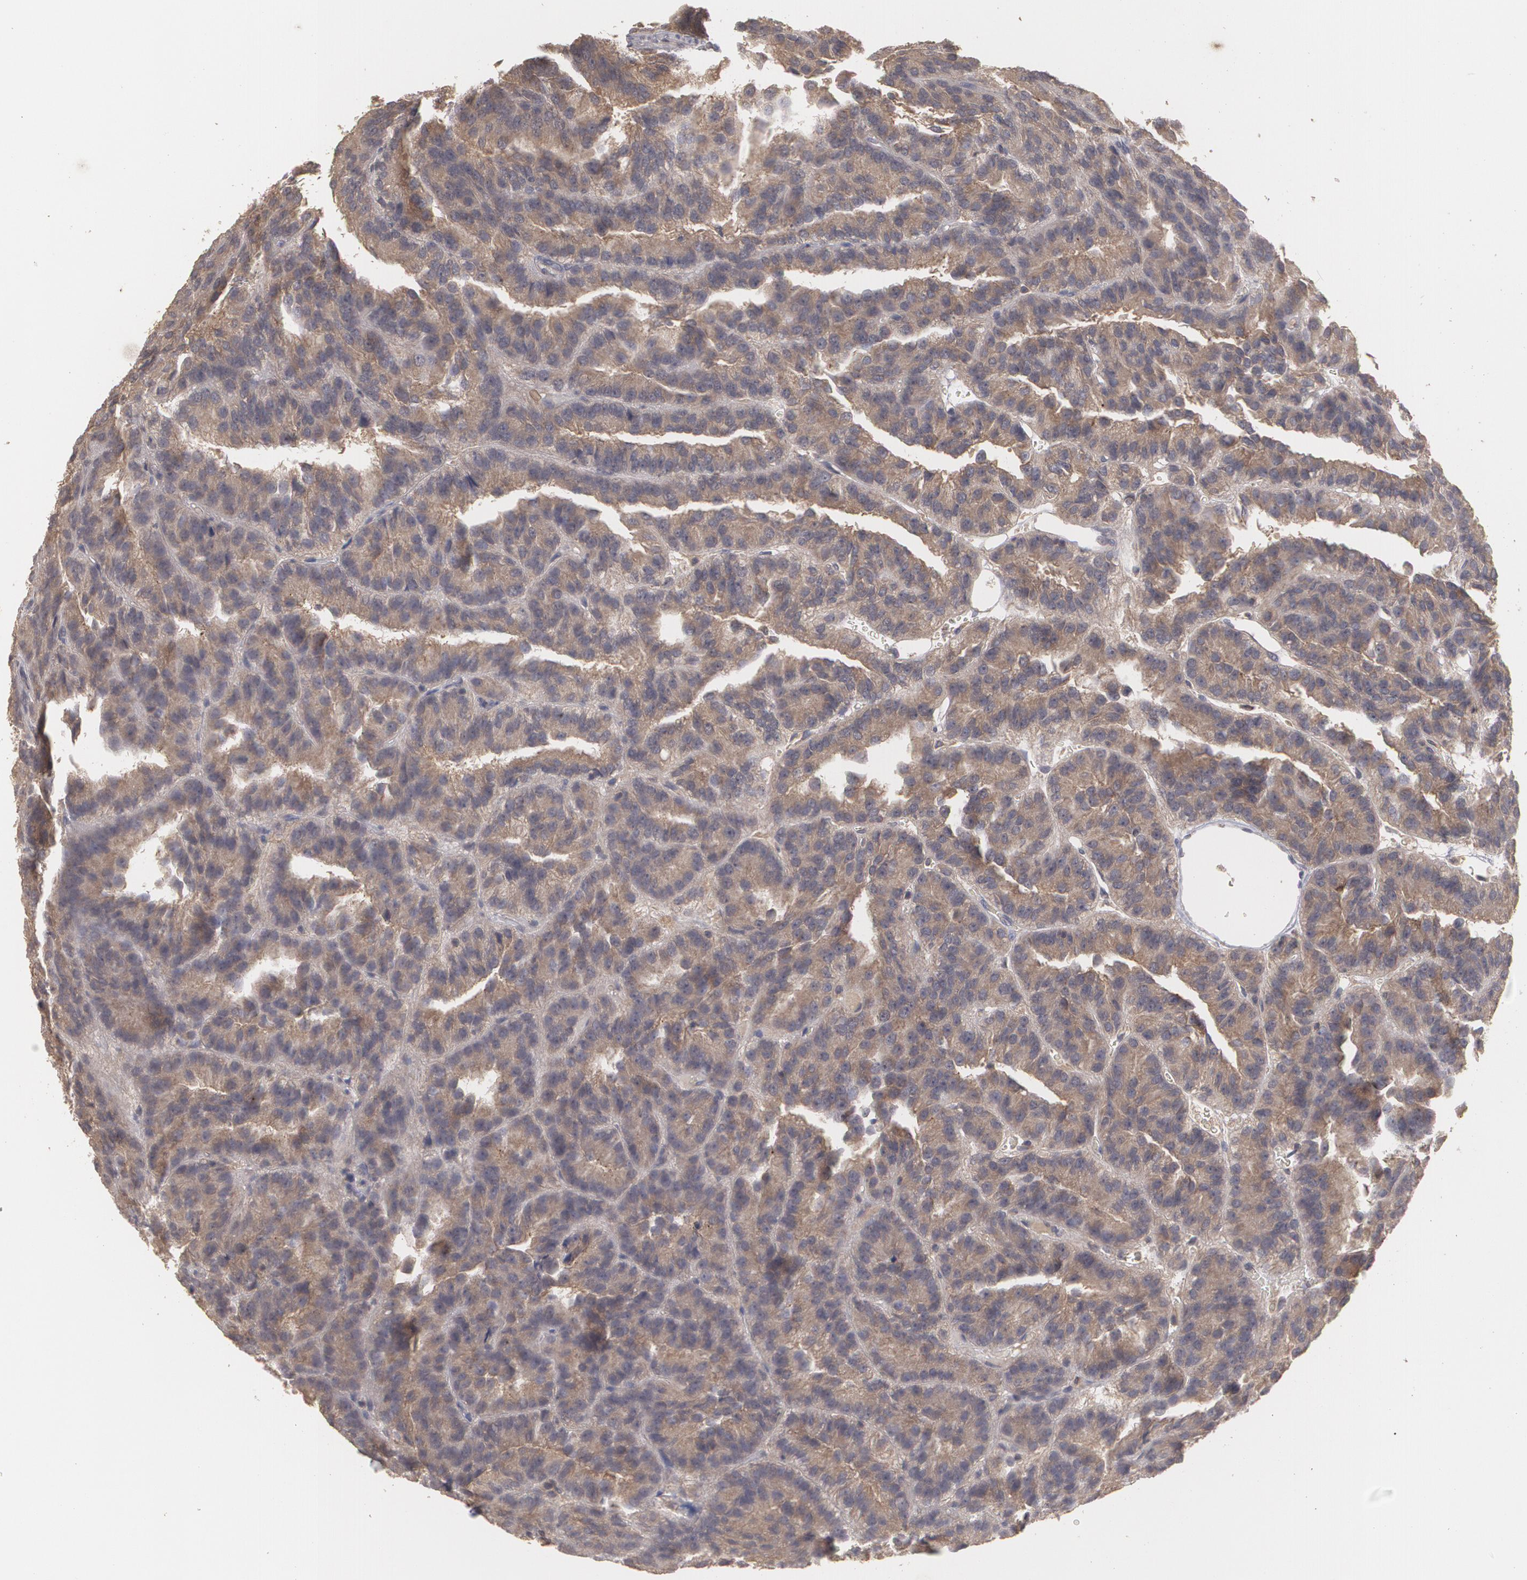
{"staining": {"intensity": "strong", "quantity": ">75%", "location": "cytoplasmic/membranous"}, "tissue": "renal cancer", "cell_type": "Tumor cells", "image_type": "cancer", "snomed": [{"axis": "morphology", "description": "Adenocarcinoma, NOS"}, {"axis": "topography", "description": "Kidney"}], "caption": "Human renal cancer (adenocarcinoma) stained with a brown dye demonstrates strong cytoplasmic/membranous positive staining in about >75% of tumor cells.", "gene": "ARF6", "patient": {"sex": "male", "age": 46}}